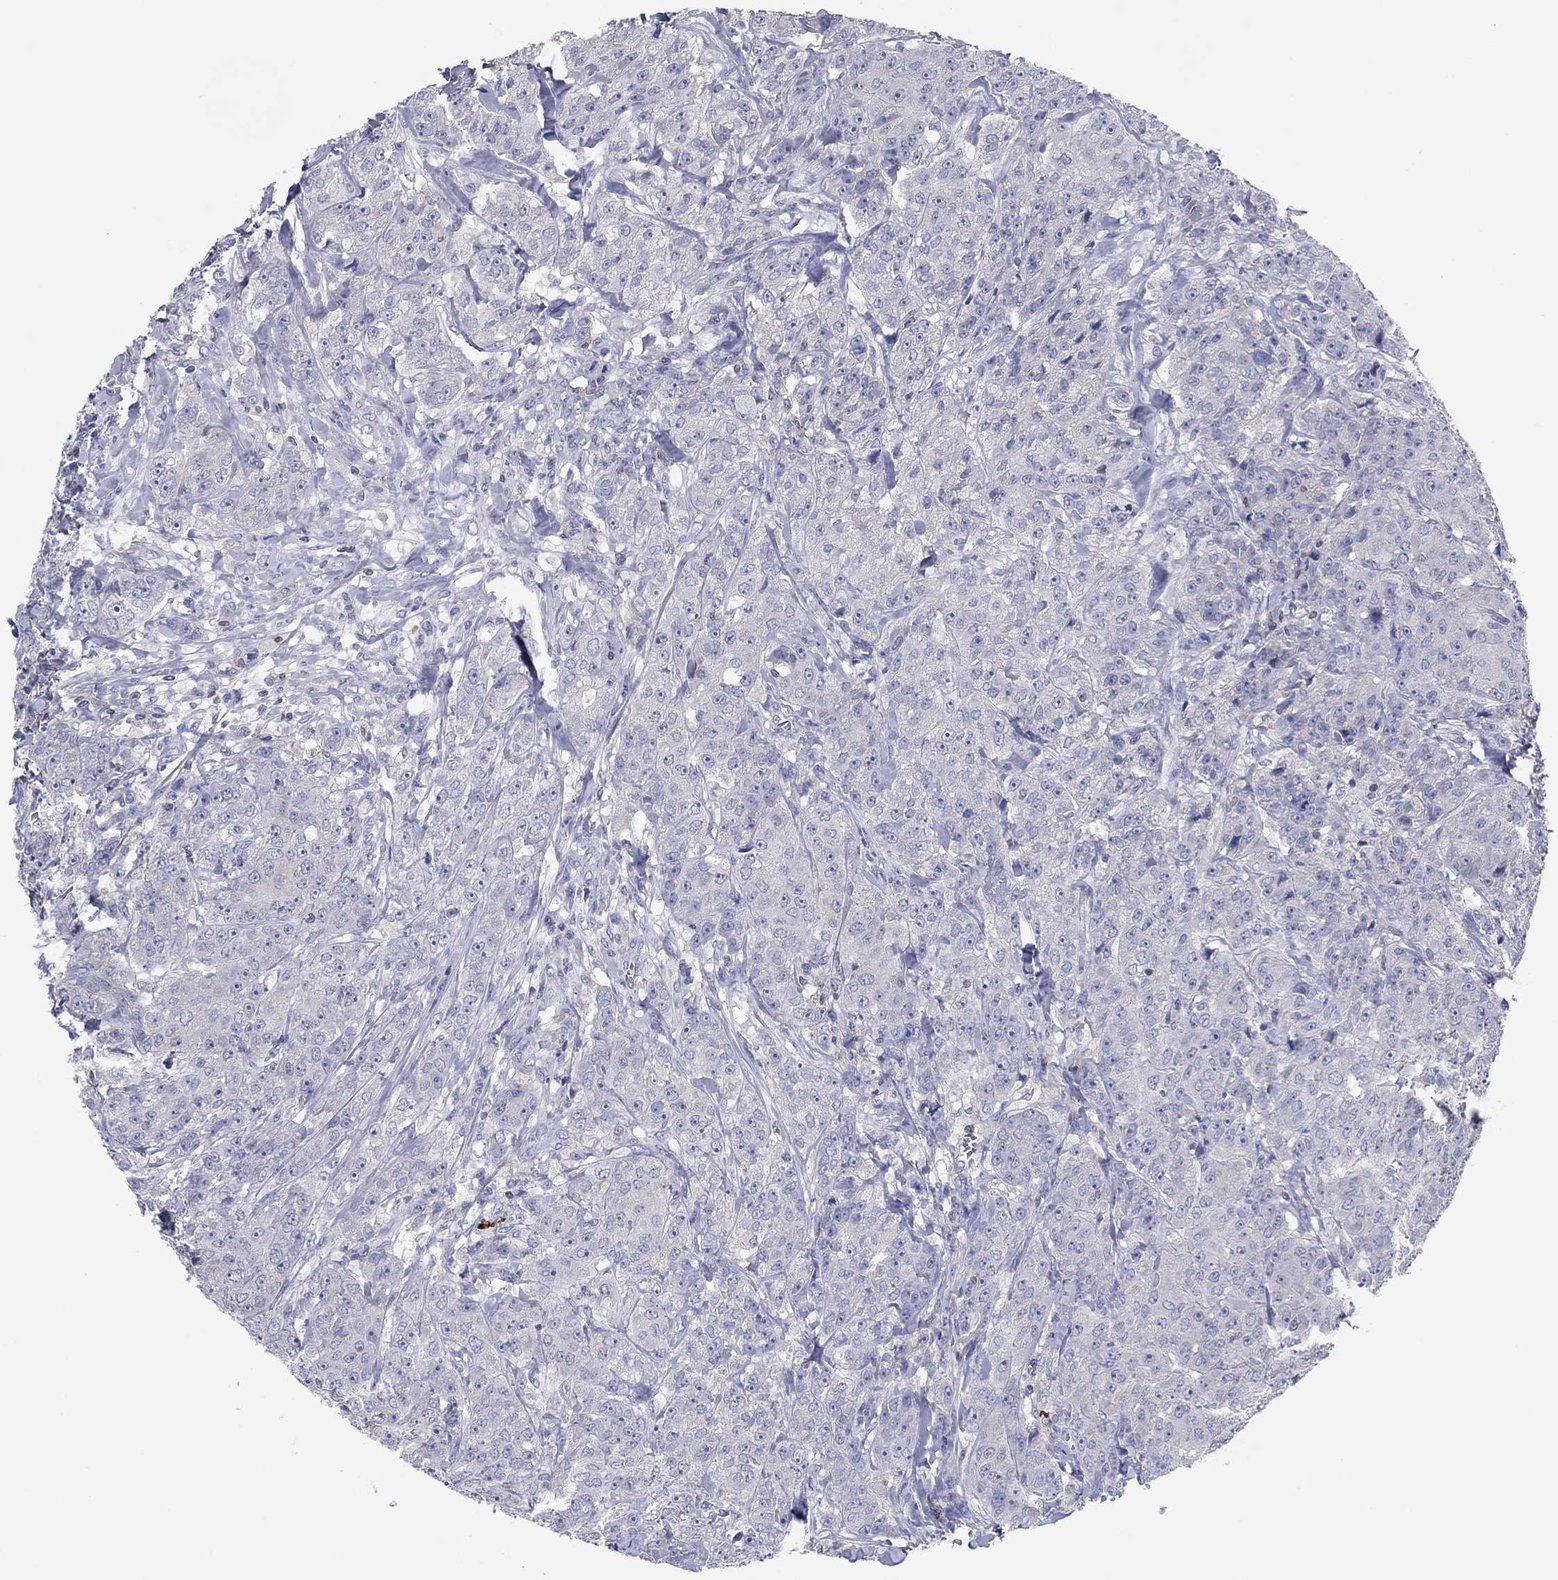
{"staining": {"intensity": "negative", "quantity": "none", "location": "none"}, "tissue": "breast cancer", "cell_type": "Tumor cells", "image_type": "cancer", "snomed": [{"axis": "morphology", "description": "Duct carcinoma"}, {"axis": "topography", "description": "Breast"}], "caption": "High power microscopy micrograph of an immunohistochemistry photomicrograph of breast cancer (intraductal carcinoma), revealing no significant staining in tumor cells.", "gene": "PVR", "patient": {"sex": "female", "age": 43}}